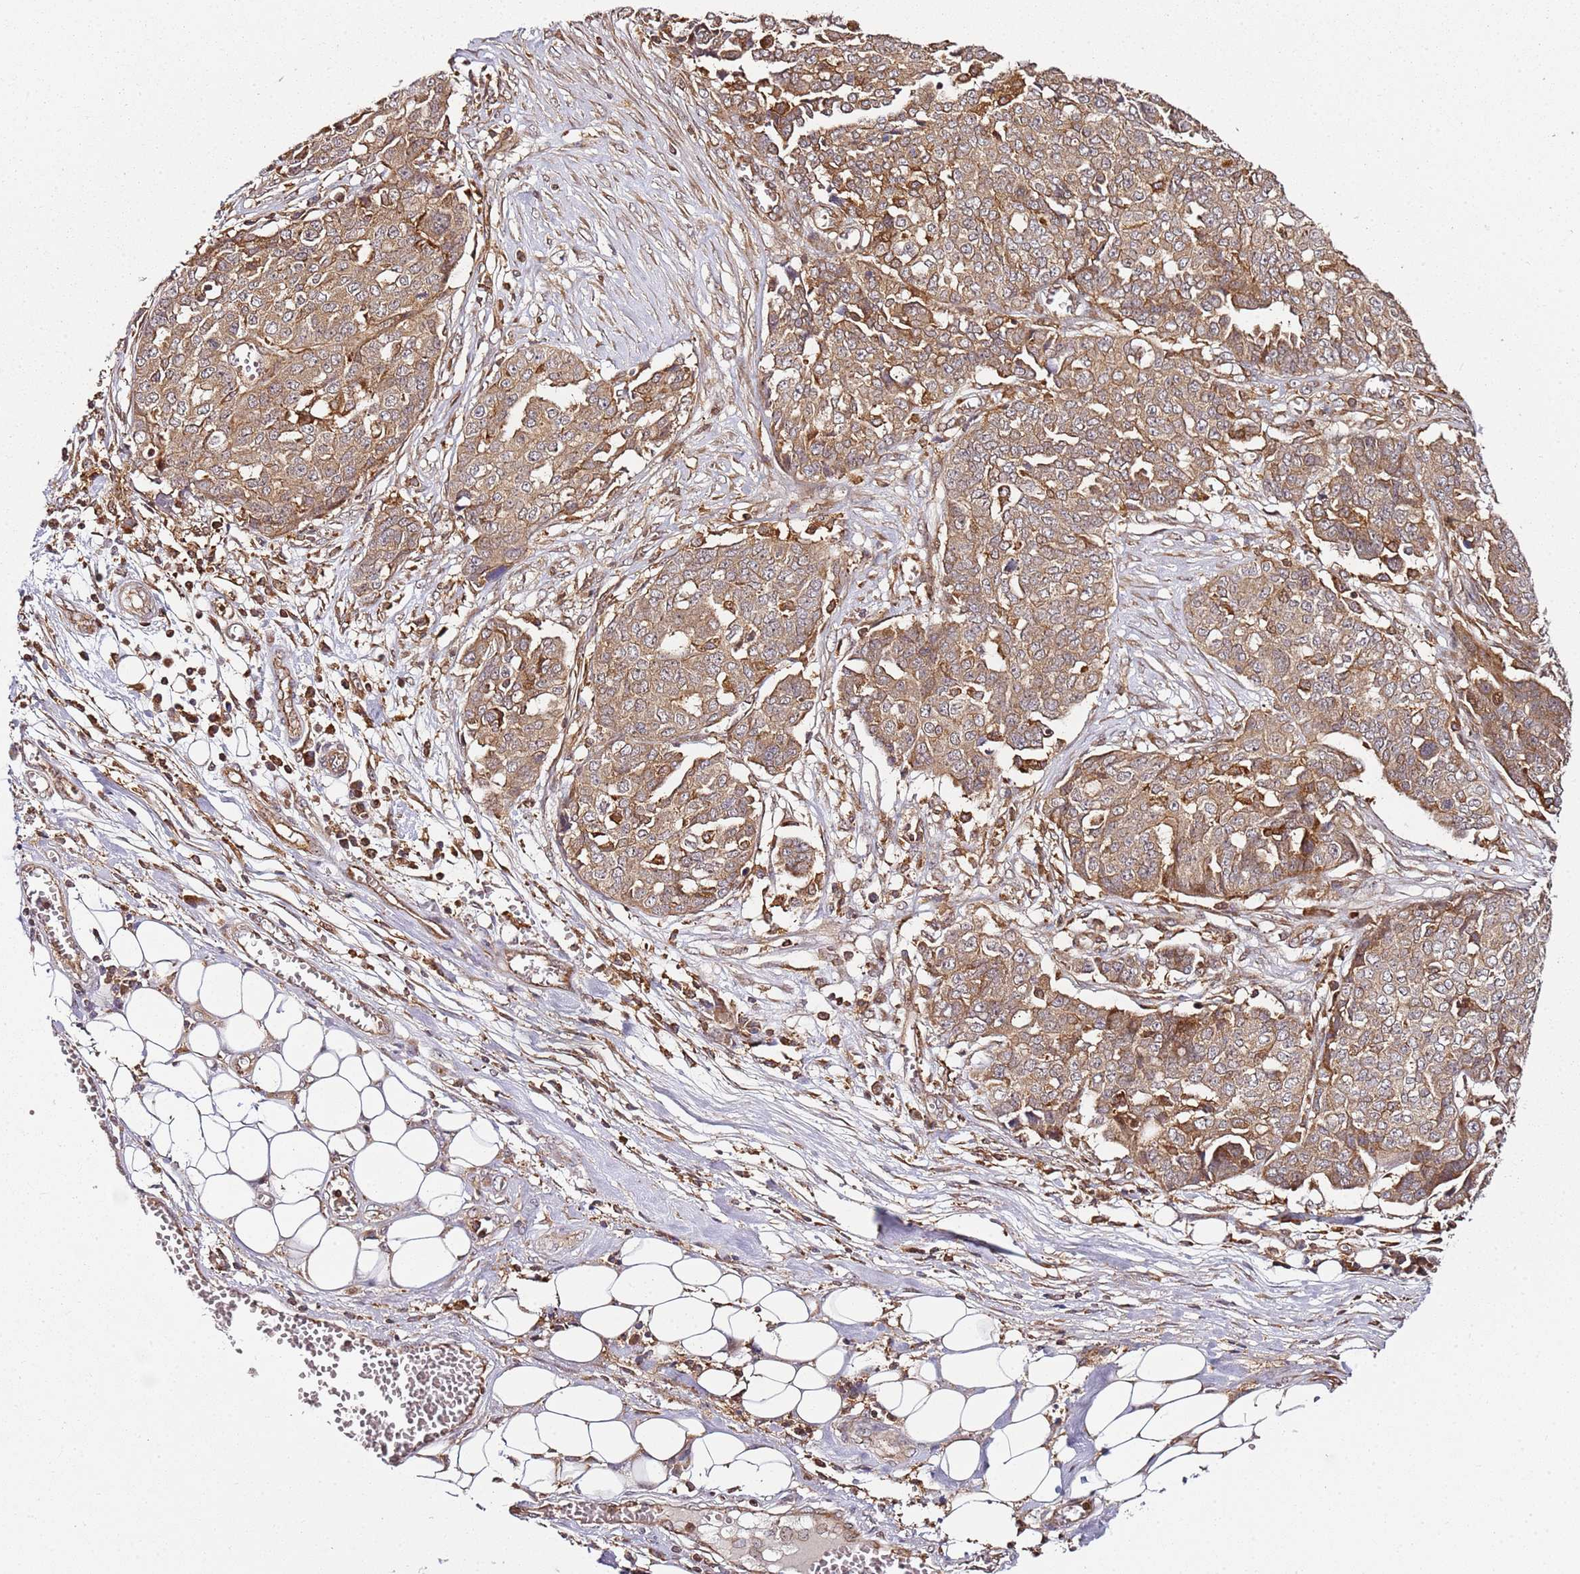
{"staining": {"intensity": "moderate", "quantity": ">75%", "location": "cytoplasmic/membranous"}, "tissue": "ovarian cancer", "cell_type": "Tumor cells", "image_type": "cancer", "snomed": [{"axis": "morphology", "description": "Cystadenocarcinoma, serous, NOS"}, {"axis": "topography", "description": "Soft tissue"}, {"axis": "topography", "description": "Ovary"}], "caption": "Ovarian cancer stained with DAB (3,3'-diaminobenzidine) immunohistochemistry reveals medium levels of moderate cytoplasmic/membranous expression in about >75% of tumor cells.", "gene": "PRMT7", "patient": {"sex": "female", "age": 57}}